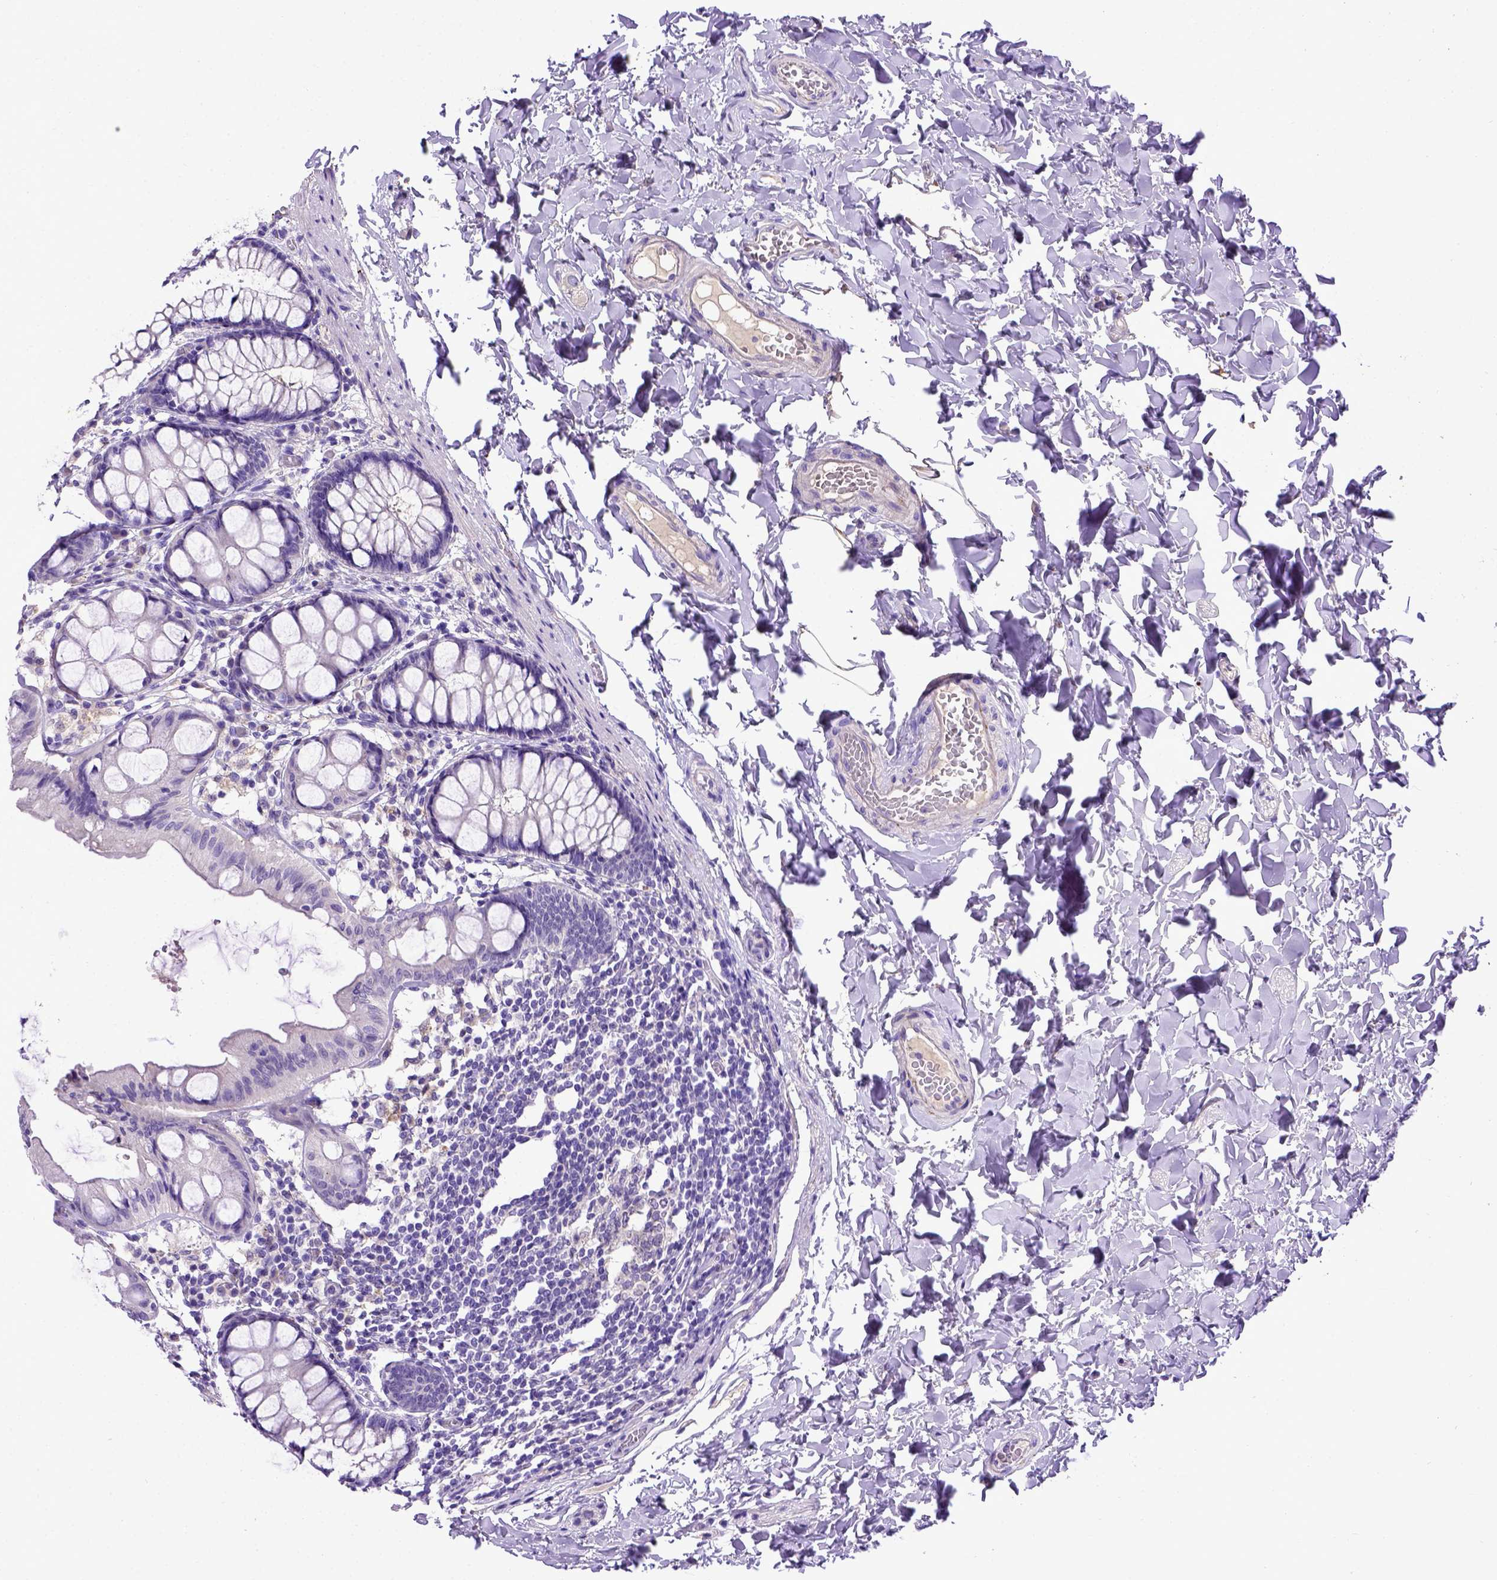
{"staining": {"intensity": "negative", "quantity": "none", "location": "none"}, "tissue": "colon", "cell_type": "Endothelial cells", "image_type": "normal", "snomed": [{"axis": "morphology", "description": "Normal tissue, NOS"}, {"axis": "topography", "description": "Colon"}], "caption": "The photomicrograph reveals no staining of endothelial cells in unremarkable colon.", "gene": "ADAM12", "patient": {"sex": "male", "age": 47}}